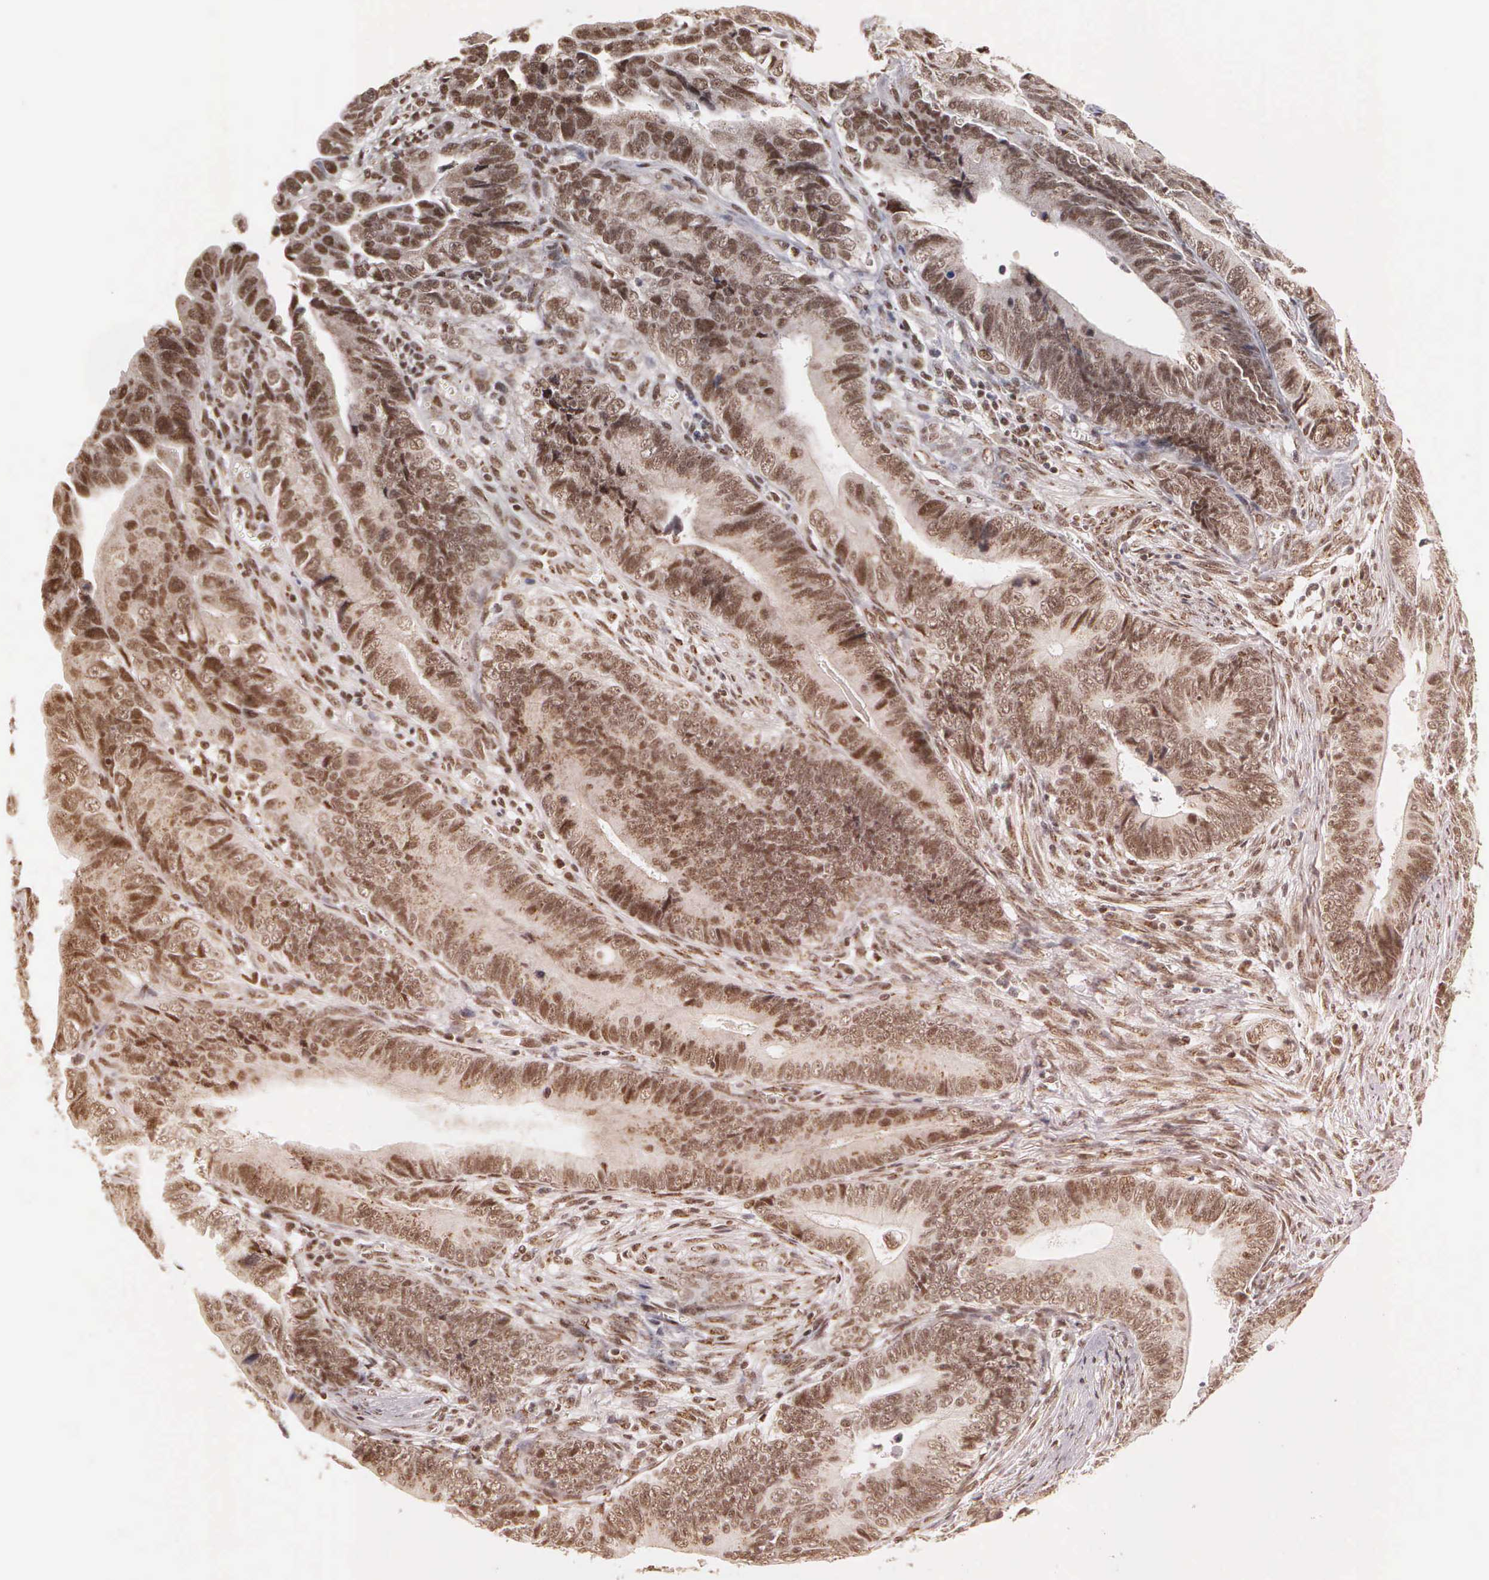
{"staining": {"intensity": "moderate", "quantity": ">75%", "location": "cytoplasmic/membranous,nuclear"}, "tissue": "colorectal cancer", "cell_type": "Tumor cells", "image_type": "cancer", "snomed": [{"axis": "morphology", "description": "Adenocarcinoma, NOS"}, {"axis": "topography", "description": "Colon"}], "caption": "Protein expression analysis of human colorectal adenocarcinoma reveals moderate cytoplasmic/membranous and nuclear staining in approximately >75% of tumor cells.", "gene": "GTF2A1", "patient": {"sex": "female", "age": 78}}